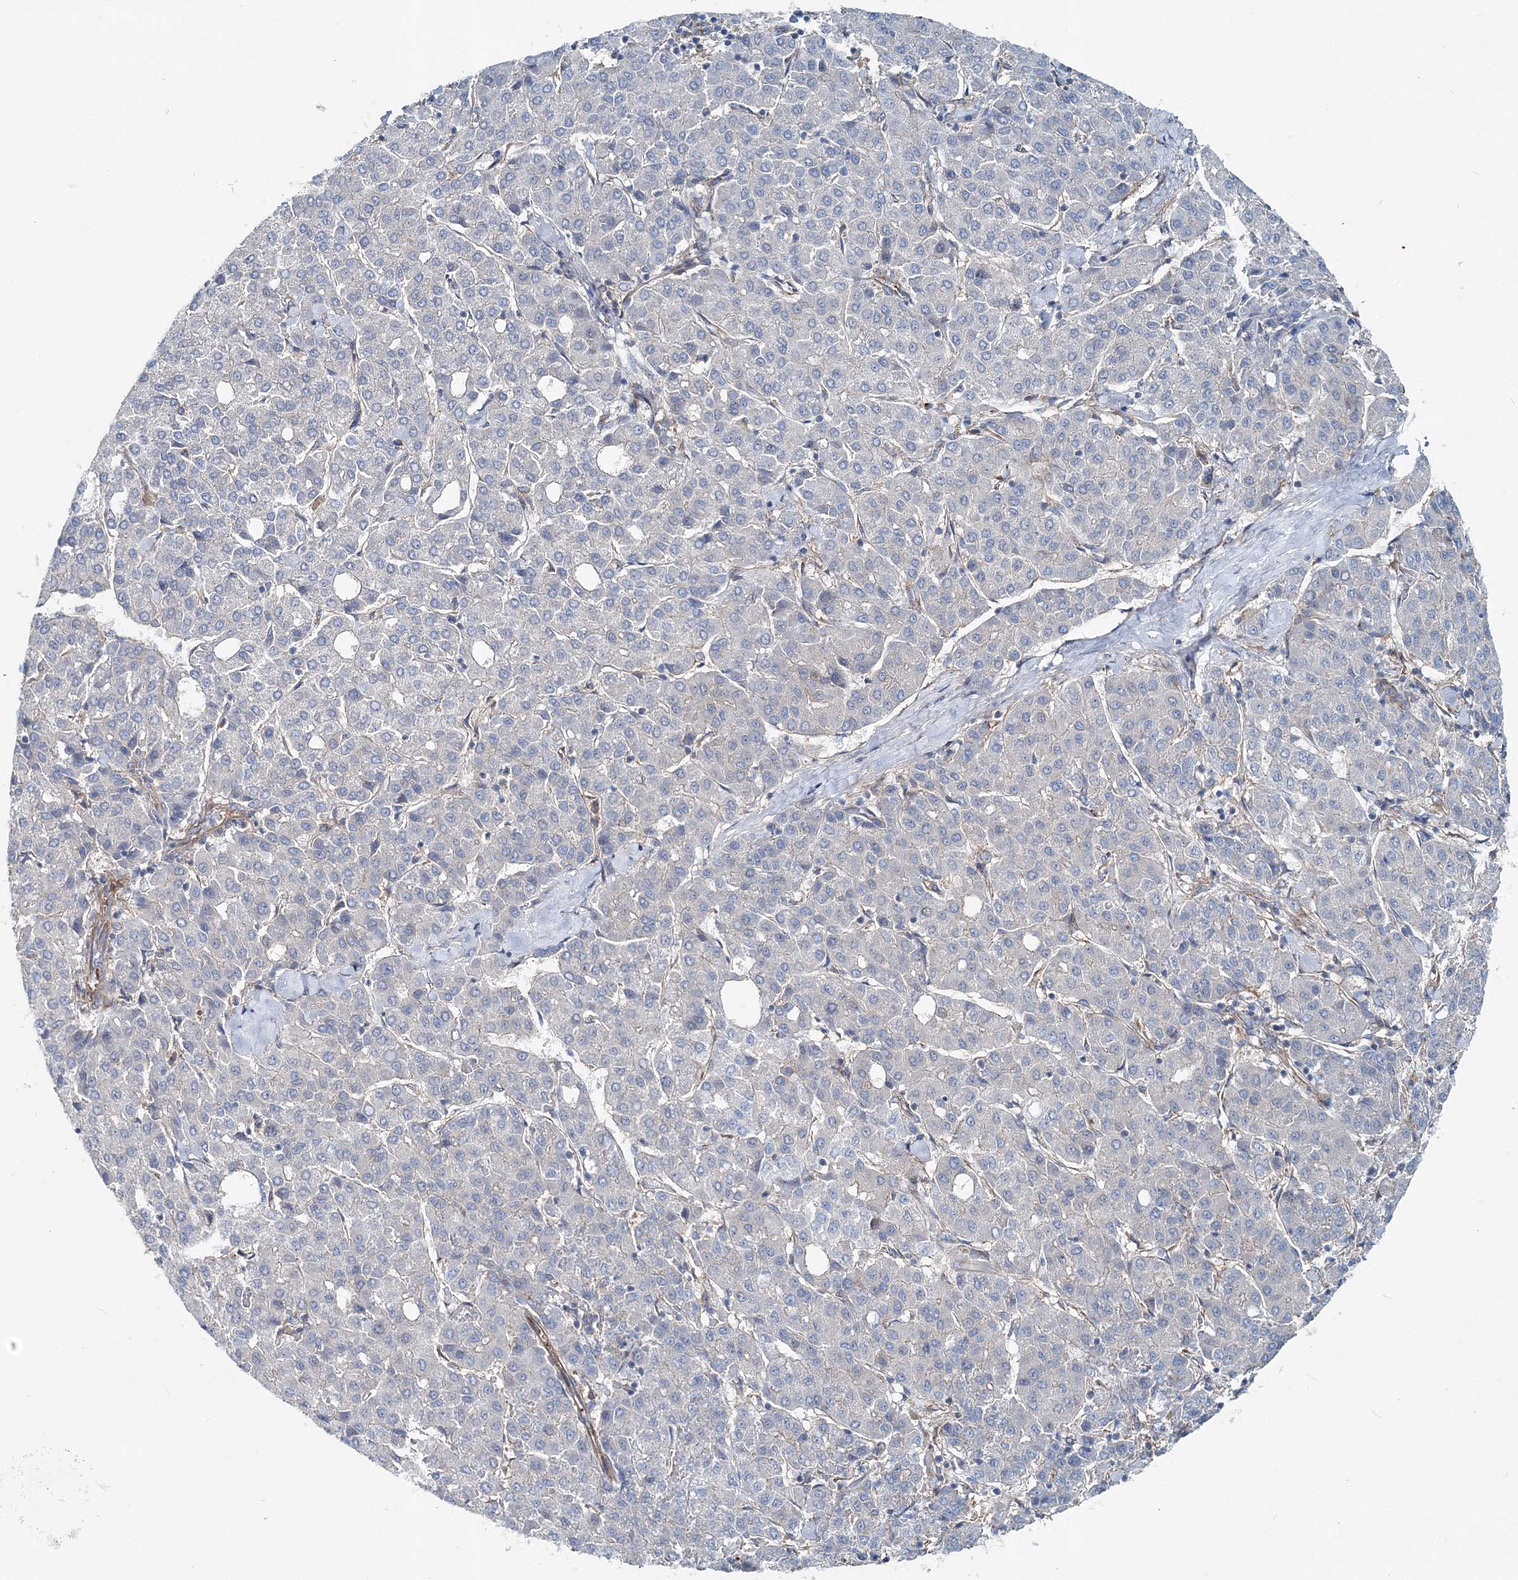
{"staining": {"intensity": "negative", "quantity": "none", "location": "none"}, "tissue": "liver cancer", "cell_type": "Tumor cells", "image_type": "cancer", "snomed": [{"axis": "morphology", "description": "Carcinoma, Hepatocellular, NOS"}, {"axis": "topography", "description": "Liver"}], "caption": "Tumor cells show no significant positivity in liver cancer.", "gene": "MPHOSPH9", "patient": {"sex": "male", "age": 65}}